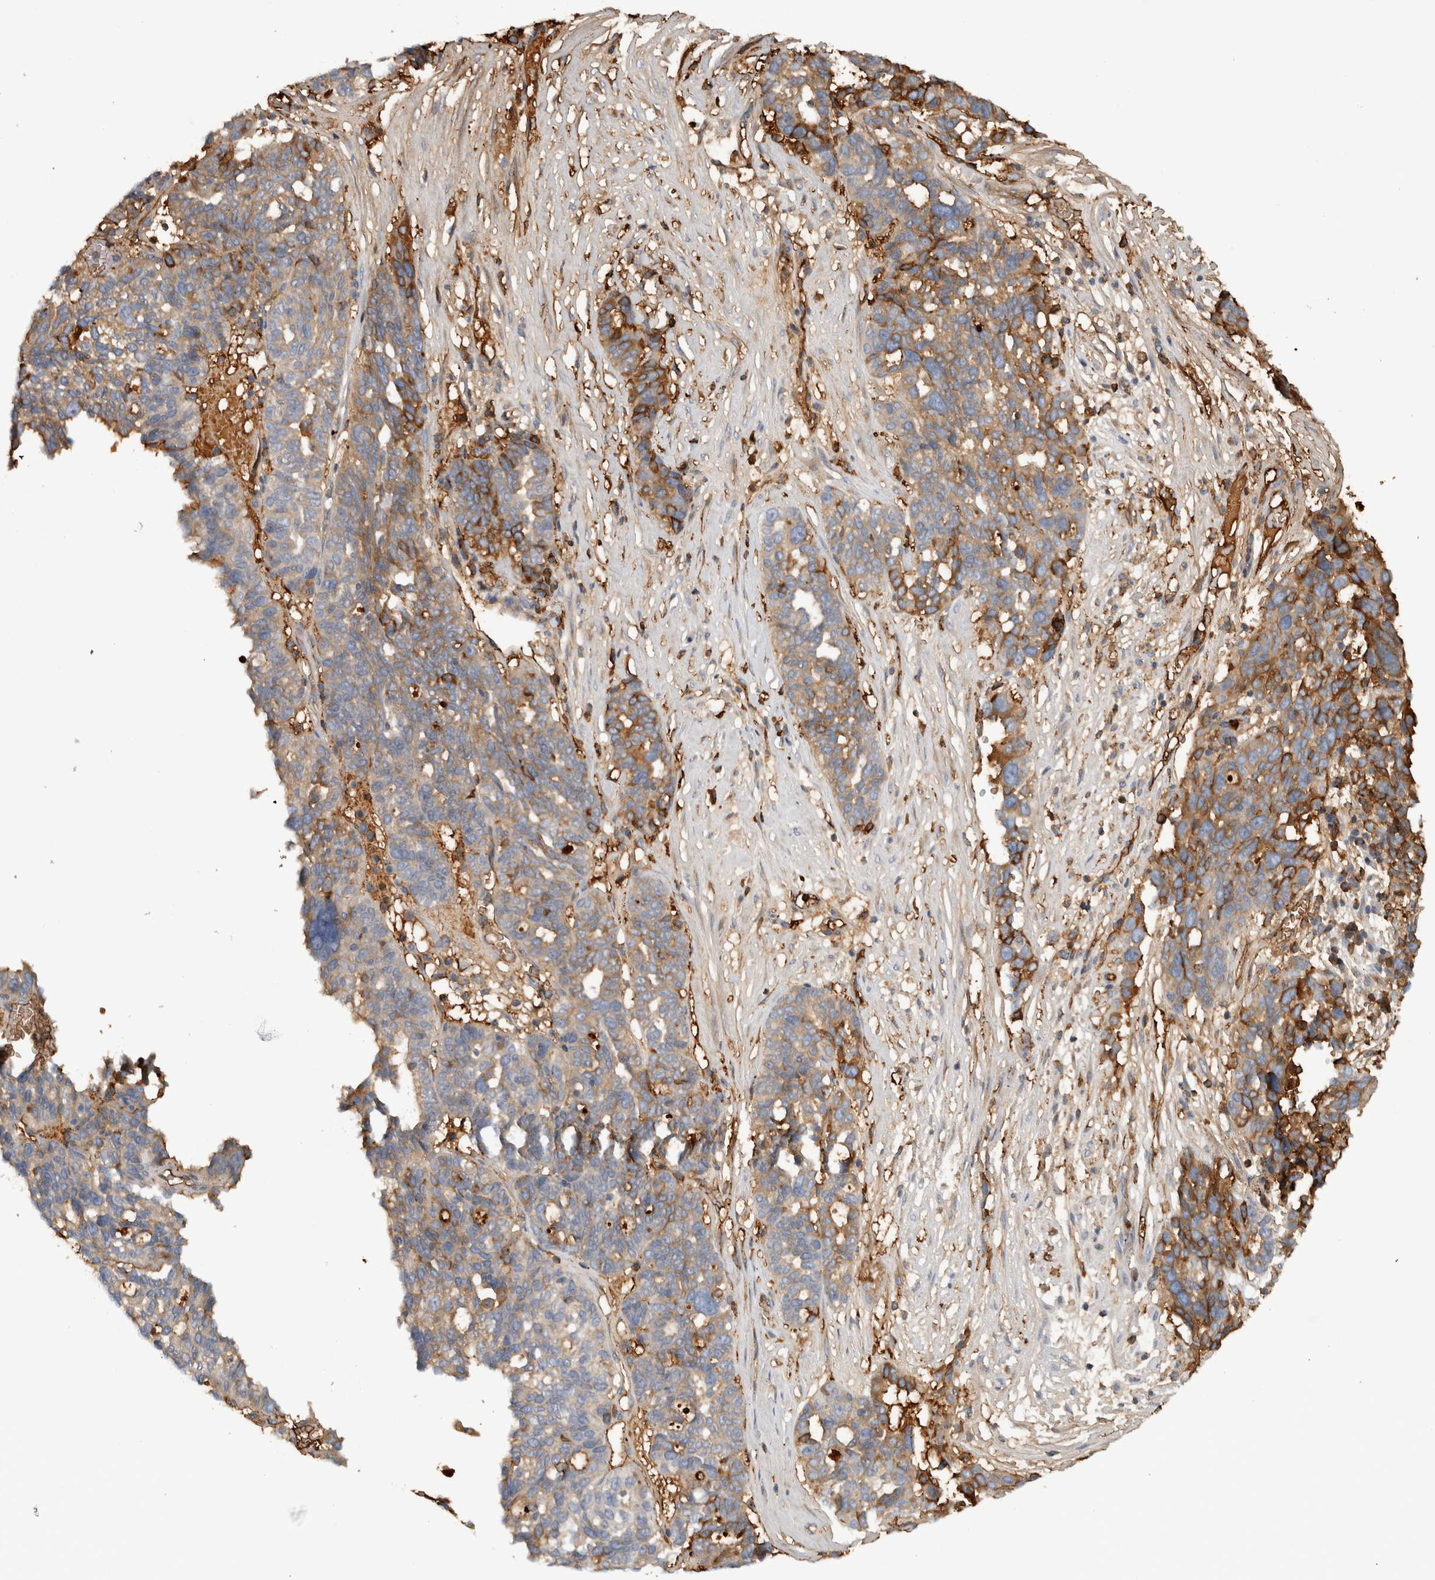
{"staining": {"intensity": "moderate", "quantity": "<25%", "location": "cytoplasmic/membranous"}, "tissue": "ovarian cancer", "cell_type": "Tumor cells", "image_type": "cancer", "snomed": [{"axis": "morphology", "description": "Cystadenocarcinoma, serous, NOS"}, {"axis": "topography", "description": "Ovary"}], "caption": "IHC image of neoplastic tissue: human serous cystadenocarcinoma (ovarian) stained using immunohistochemistry (IHC) displays low levels of moderate protein expression localized specifically in the cytoplasmic/membranous of tumor cells, appearing as a cytoplasmic/membranous brown color.", "gene": "TBCE", "patient": {"sex": "female", "age": 59}}